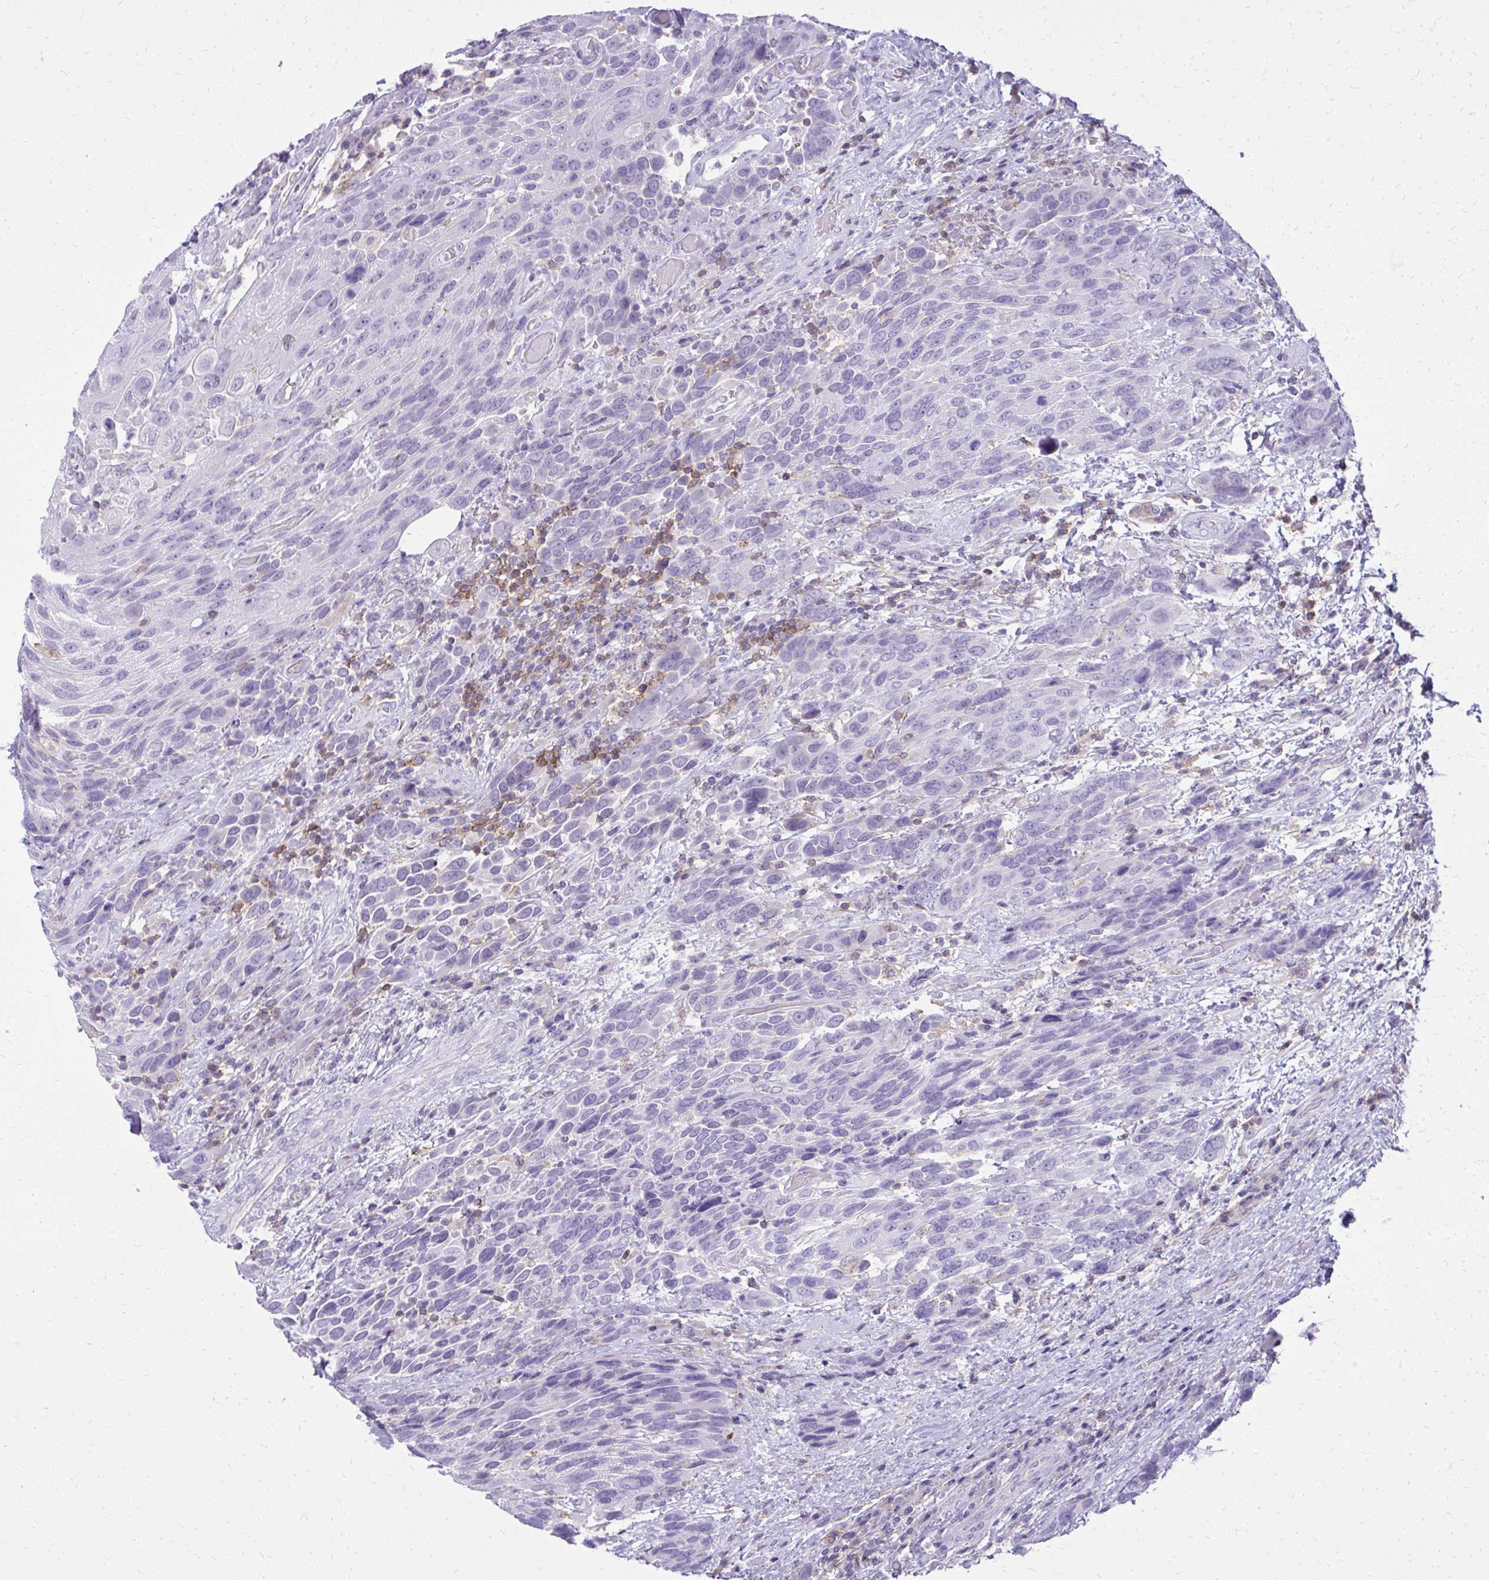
{"staining": {"intensity": "negative", "quantity": "none", "location": "none"}, "tissue": "urothelial cancer", "cell_type": "Tumor cells", "image_type": "cancer", "snomed": [{"axis": "morphology", "description": "Urothelial carcinoma, High grade"}, {"axis": "topography", "description": "Urinary bladder"}], "caption": "Tumor cells are negative for brown protein staining in urothelial carcinoma (high-grade).", "gene": "GPRIN3", "patient": {"sex": "female", "age": 70}}